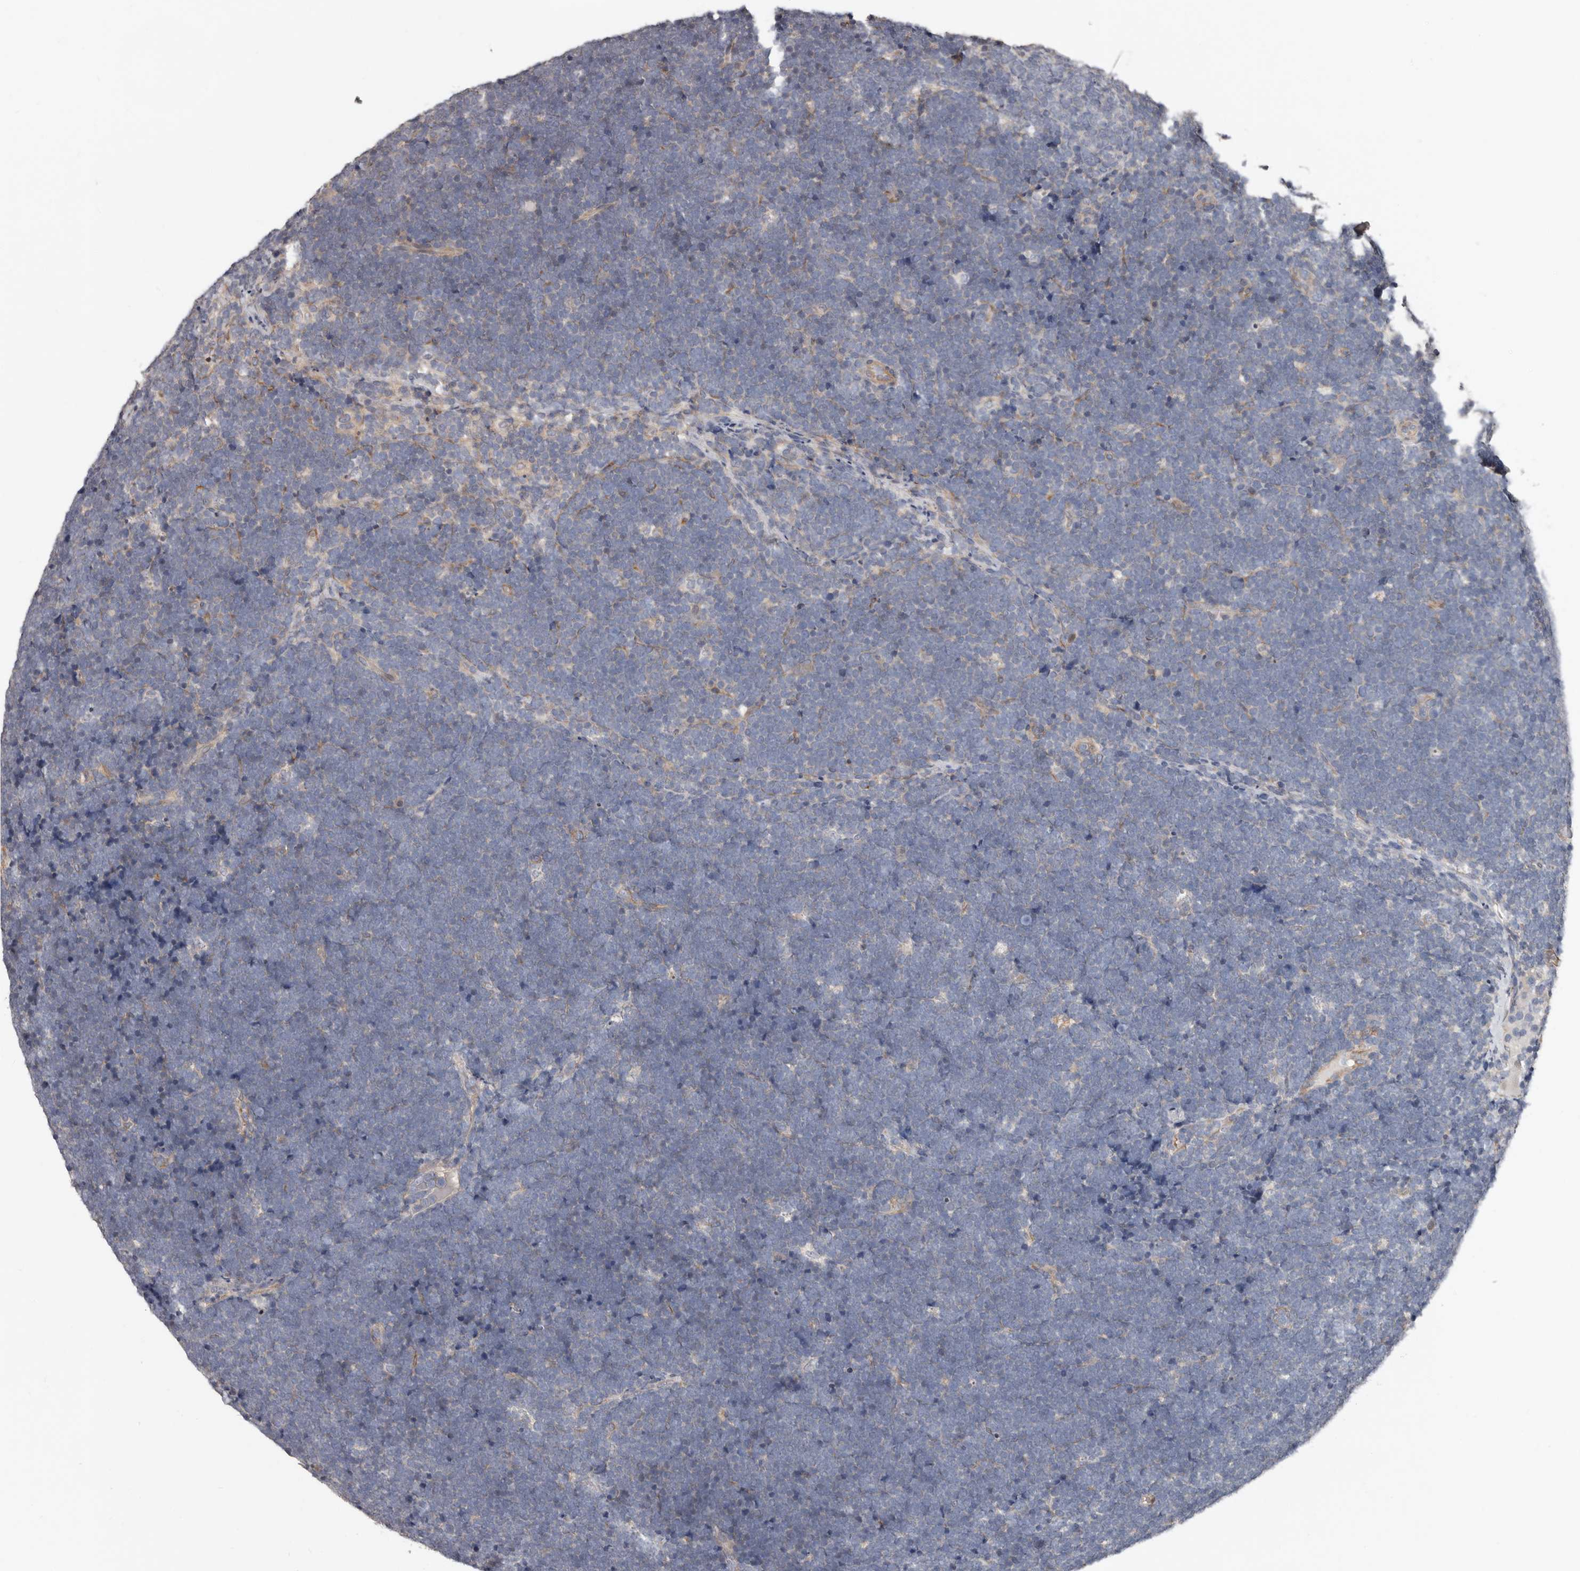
{"staining": {"intensity": "weak", "quantity": "<25%", "location": "cytoplasmic/membranous"}, "tissue": "lymphoma", "cell_type": "Tumor cells", "image_type": "cancer", "snomed": [{"axis": "morphology", "description": "Malignant lymphoma, non-Hodgkin's type, High grade"}, {"axis": "topography", "description": "Lymph node"}], "caption": "The image reveals no staining of tumor cells in lymphoma.", "gene": "MRPL18", "patient": {"sex": "male", "age": 13}}